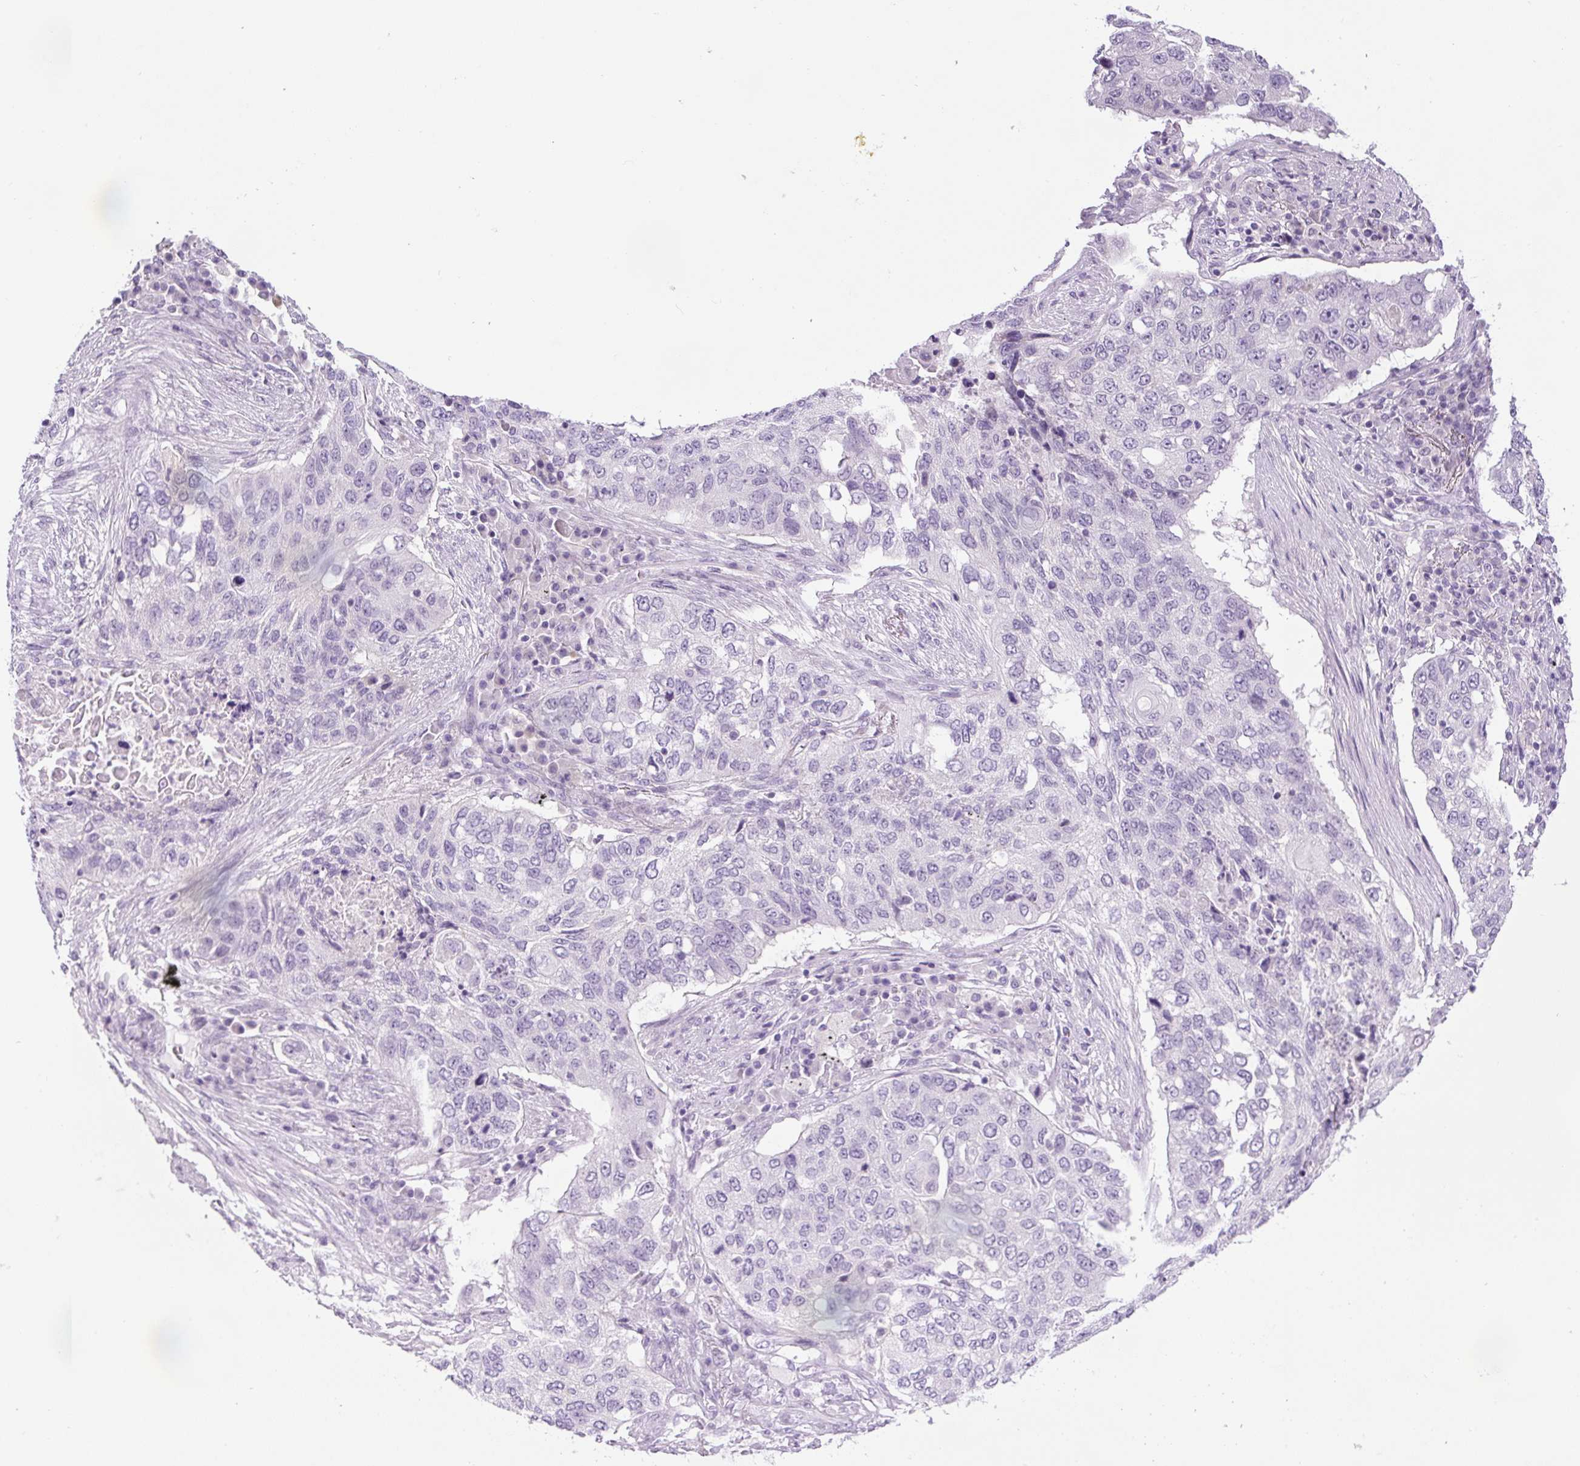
{"staining": {"intensity": "negative", "quantity": "none", "location": "none"}, "tissue": "lung cancer", "cell_type": "Tumor cells", "image_type": "cancer", "snomed": [{"axis": "morphology", "description": "Squamous cell carcinoma, NOS"}, {"axis": "topography", "description": "Lung"}], "caption": "Micrograph shows no significant protein positivity in tumor cells of squamous cell carcinoma (lung).", "gene": "UBL3", "patient": {"sex": "female", "age": 63}}